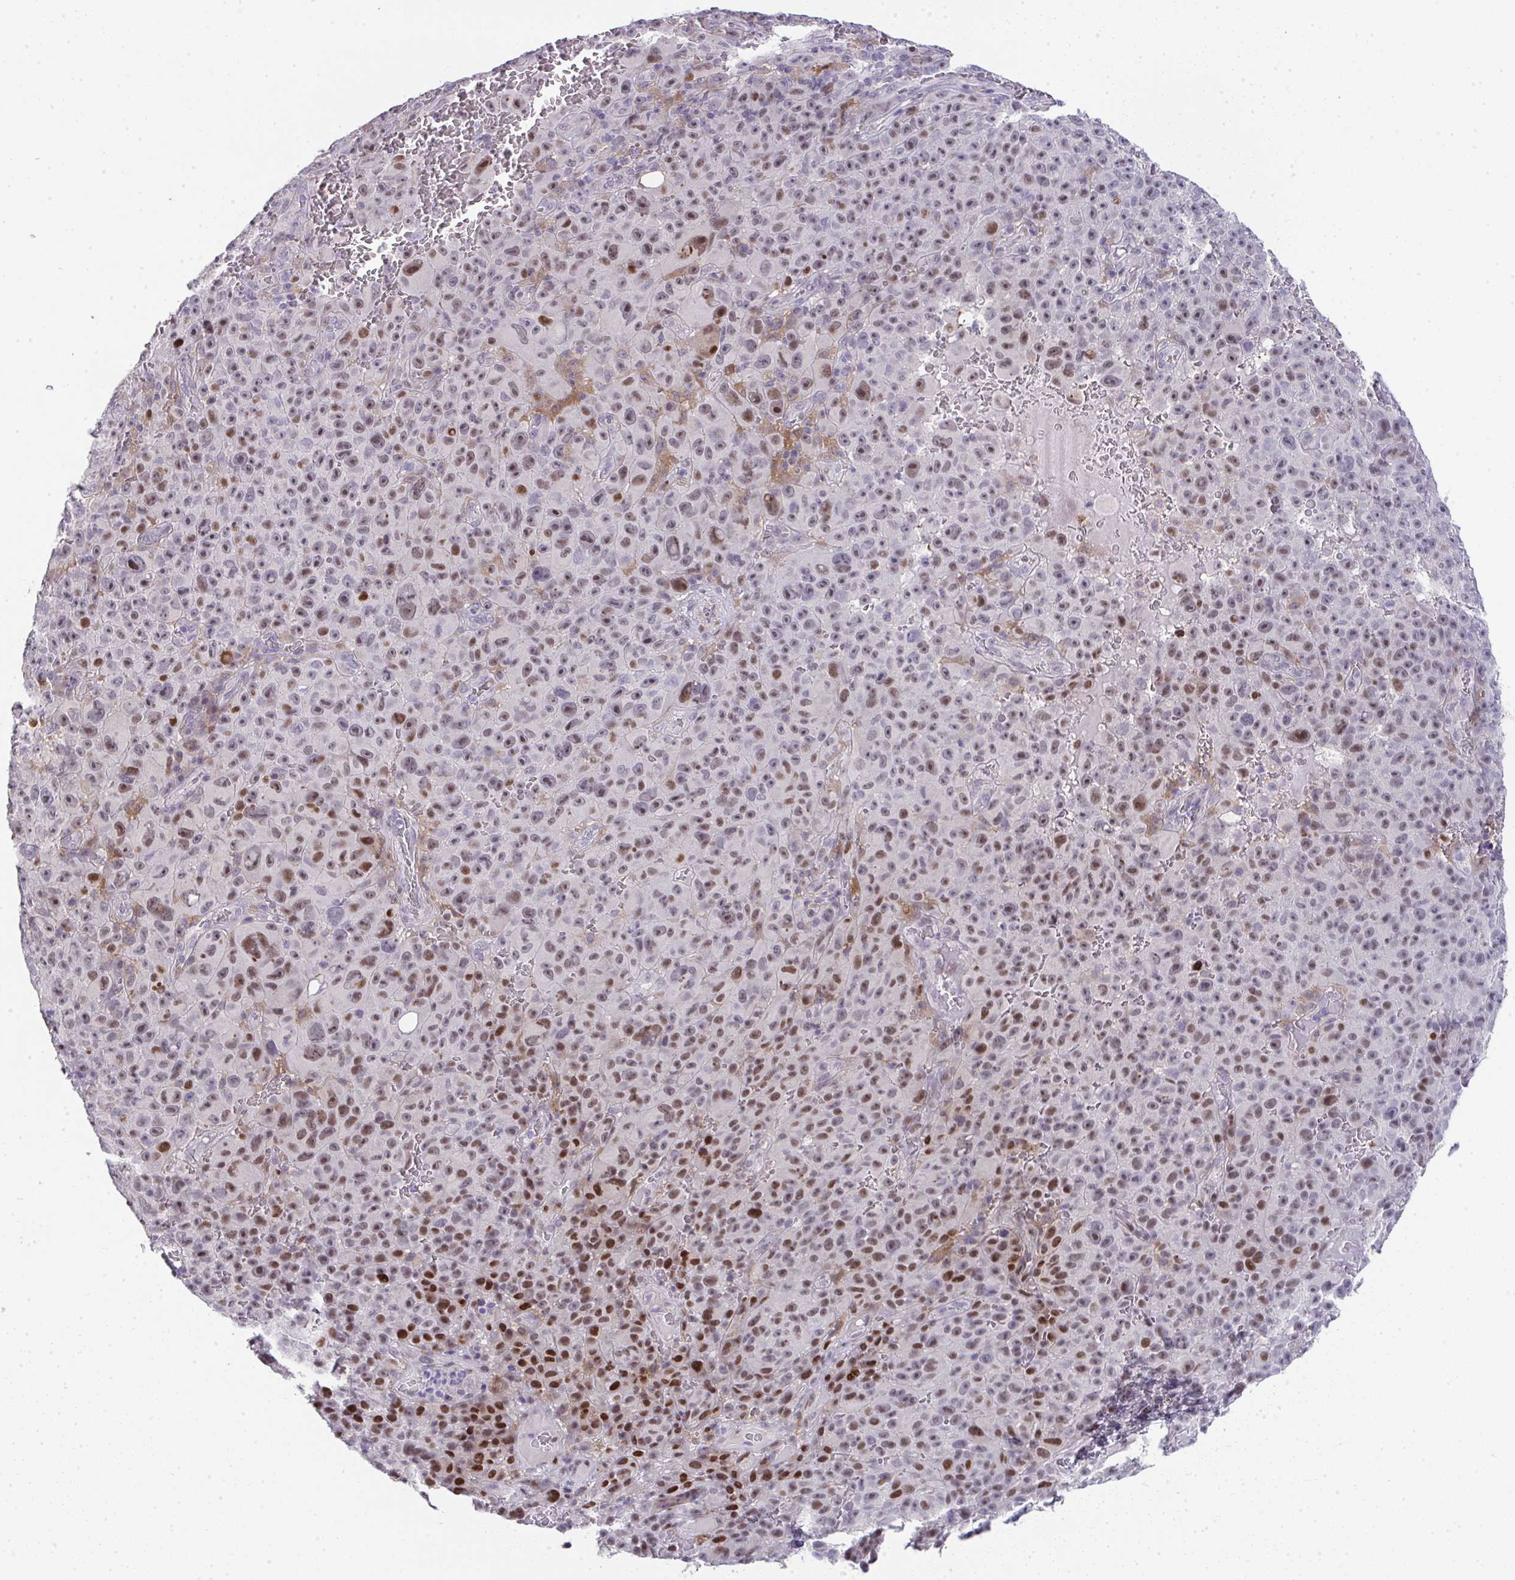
{"staining": {"intensity": "moderate", "quantity": "25%-75%", "location": "nuclear"}, "tissue": "melanoma", "cell_type": "Tumor cells", "image_type": "cancer", "snomed": [{"axis": "morphology", "description": "Malignant melanoma, NOS"}, {"axis": "topography", "description": "Skin"}], "caption": "There is medium levels of moderate nuclear staining in tumor cells of melanoma, as demonstrated by immunohistochemical staining (brown color).", "gene": "GALNT16", "patient": {"sex": "female", "age": 82}}